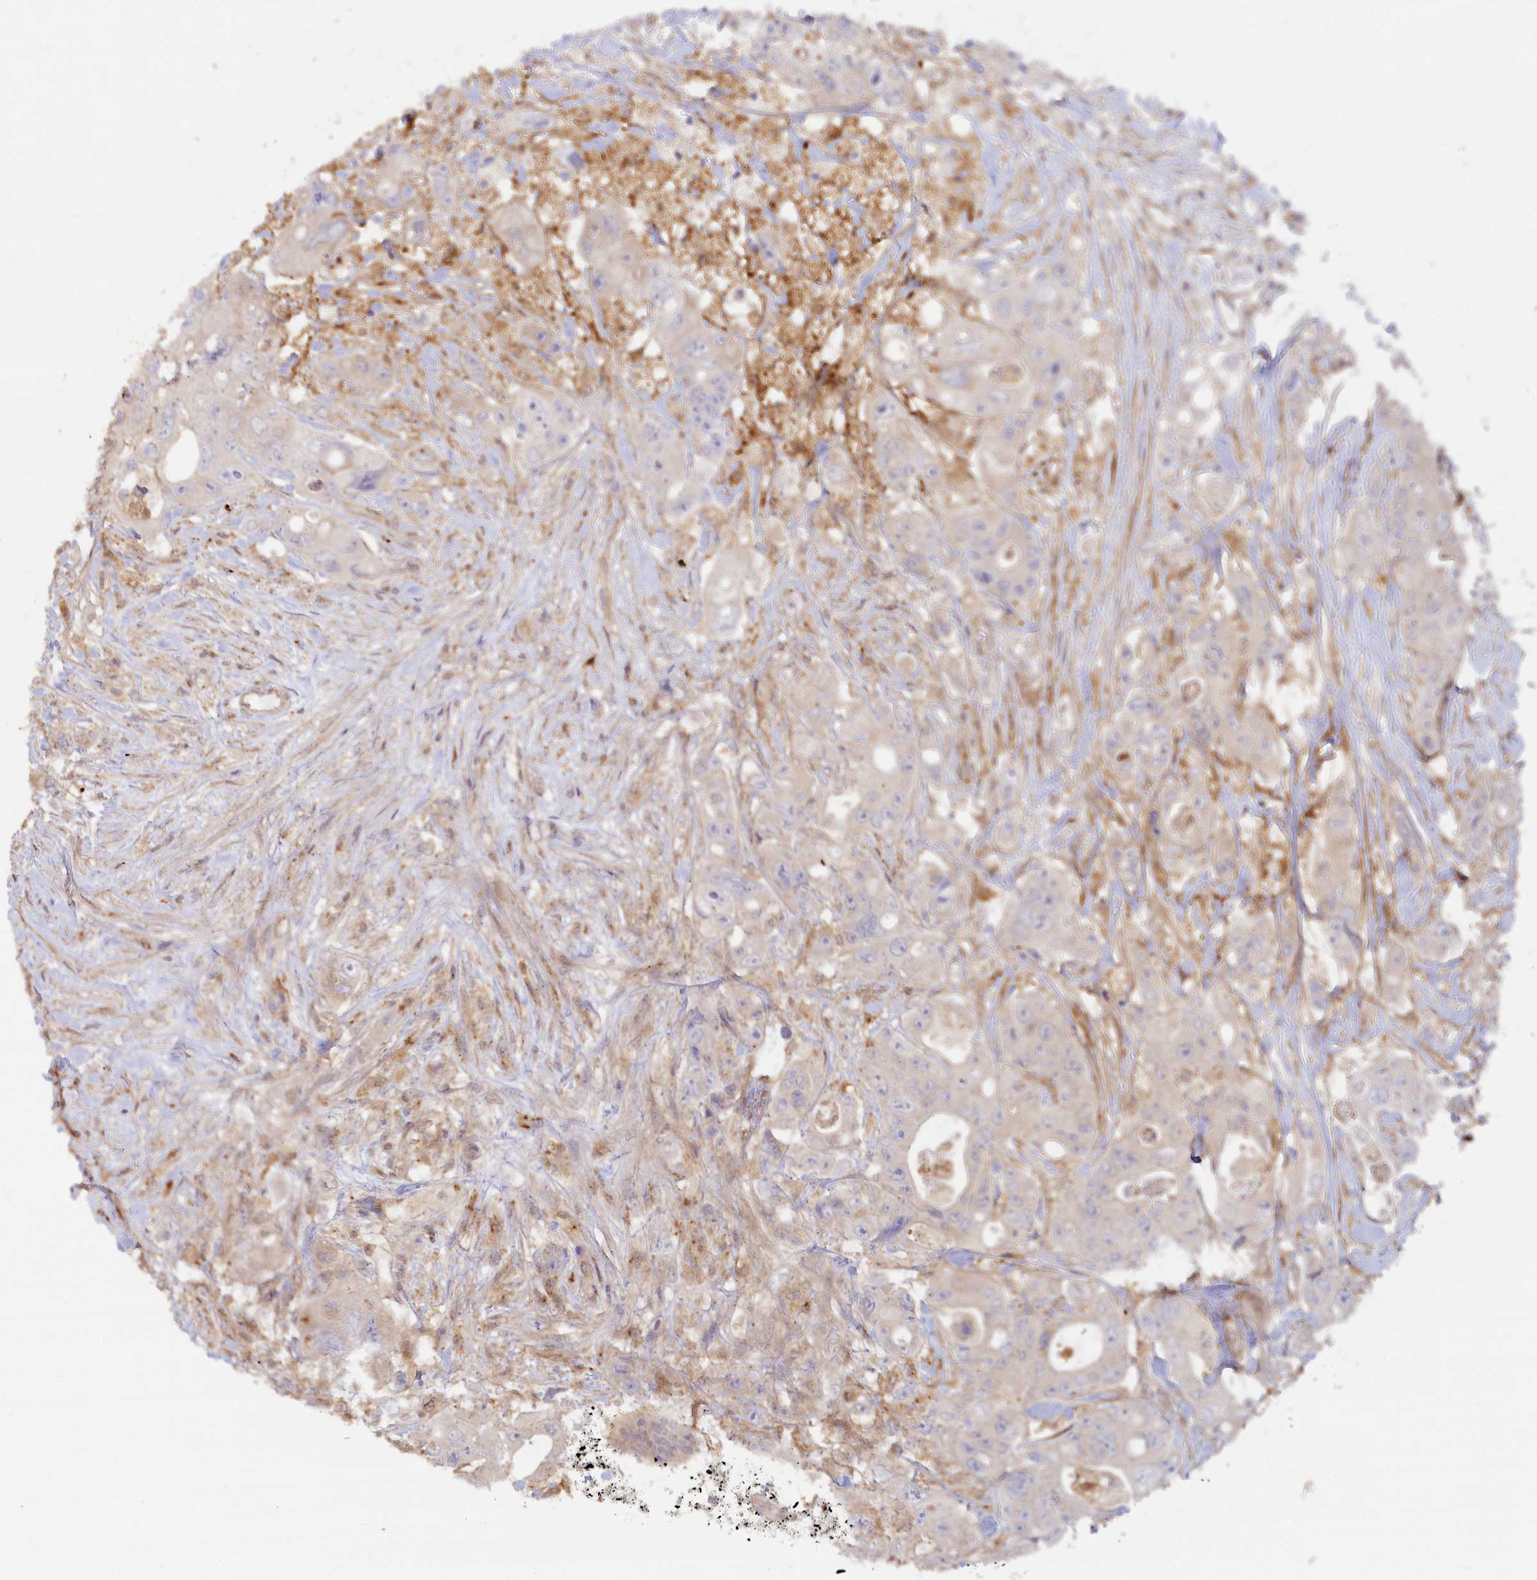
{"staining": {"intensity": "negative", "quantity": "none", "location": "none"}, "tissue": "colorectal cancer", "cell_type": "Tumor cells", "image_type": "cancer", "snomed": [{"axis": "morphology", "description": "Adenocarcinoma, NOS"}, {"axis": "topography", "description": "Colon"}], "caption": "The histopathology image exhibits no significant positivity in tumor cells of adenocarcinoma (colorectal). (DAB (3,3'-diaminobenzidine) IHC, high magnification).", "gene": "GBE1", "patient": {"sex": "female", "age": 46}}